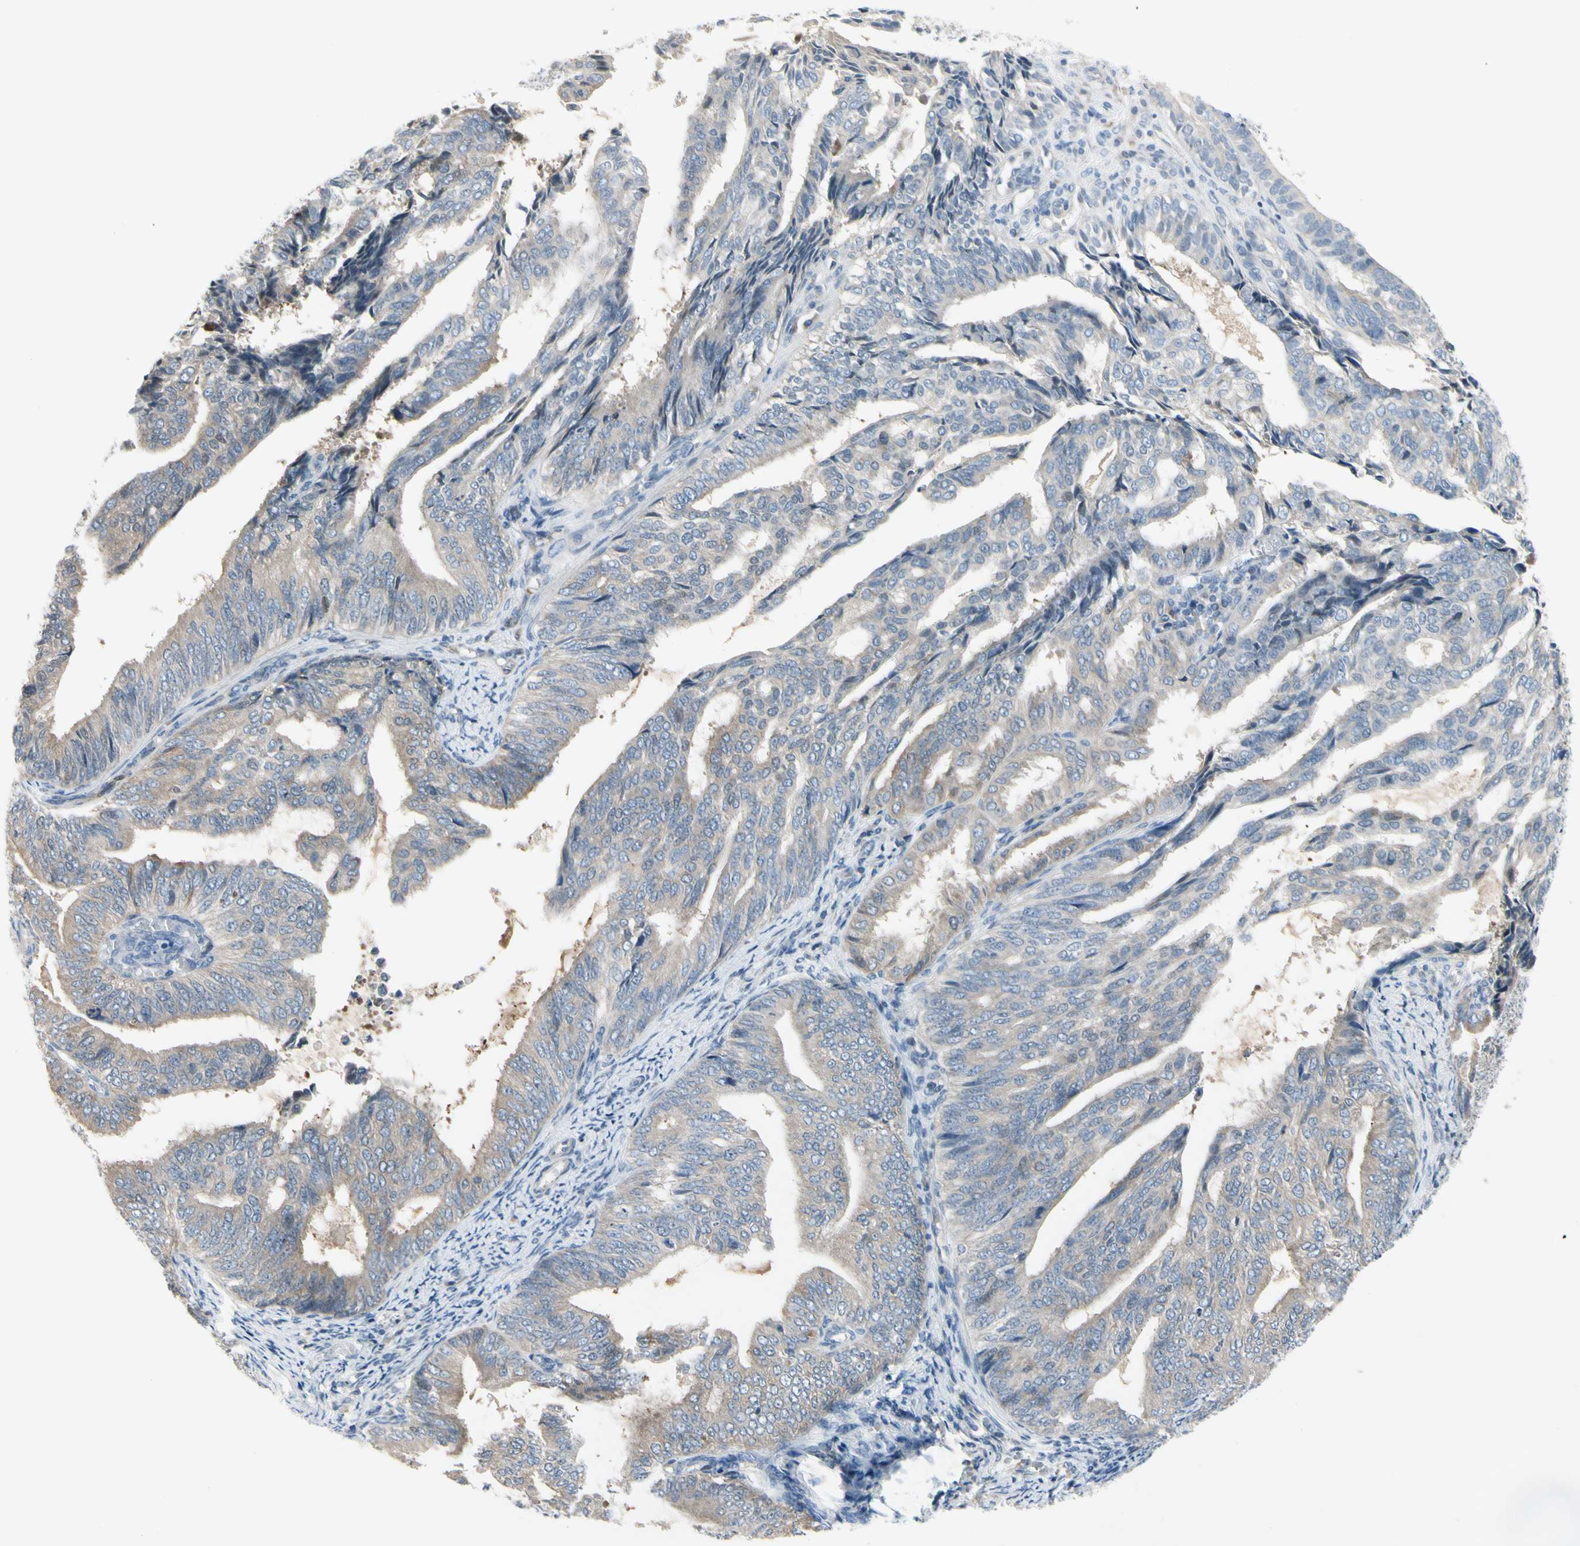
{"staining": {"intensity": "weak", "quantity": ">75%", "location": "cytoplasmic/membranous"}, "tissue": "endometrial cancer", "cell_type": "Tumor cells", "image_type": "cancer", "snomed": [{"axis": "morphology", "description": "Adenocarcinoma, NOS"}, {"axis": "topography", "description": "Endometrium"}], "caption": "Adenocarcinoma (endometrial) was stained to show a protein in brown. There is low levels of weak cytoplasmic/membranous positivity in approximately >75% of tumor cells. The protein of interest is shown in brown color, while the nuclei are stained blue.", "gene": "CYP2E1", "patient": {"sex": "female", "age": 58}}